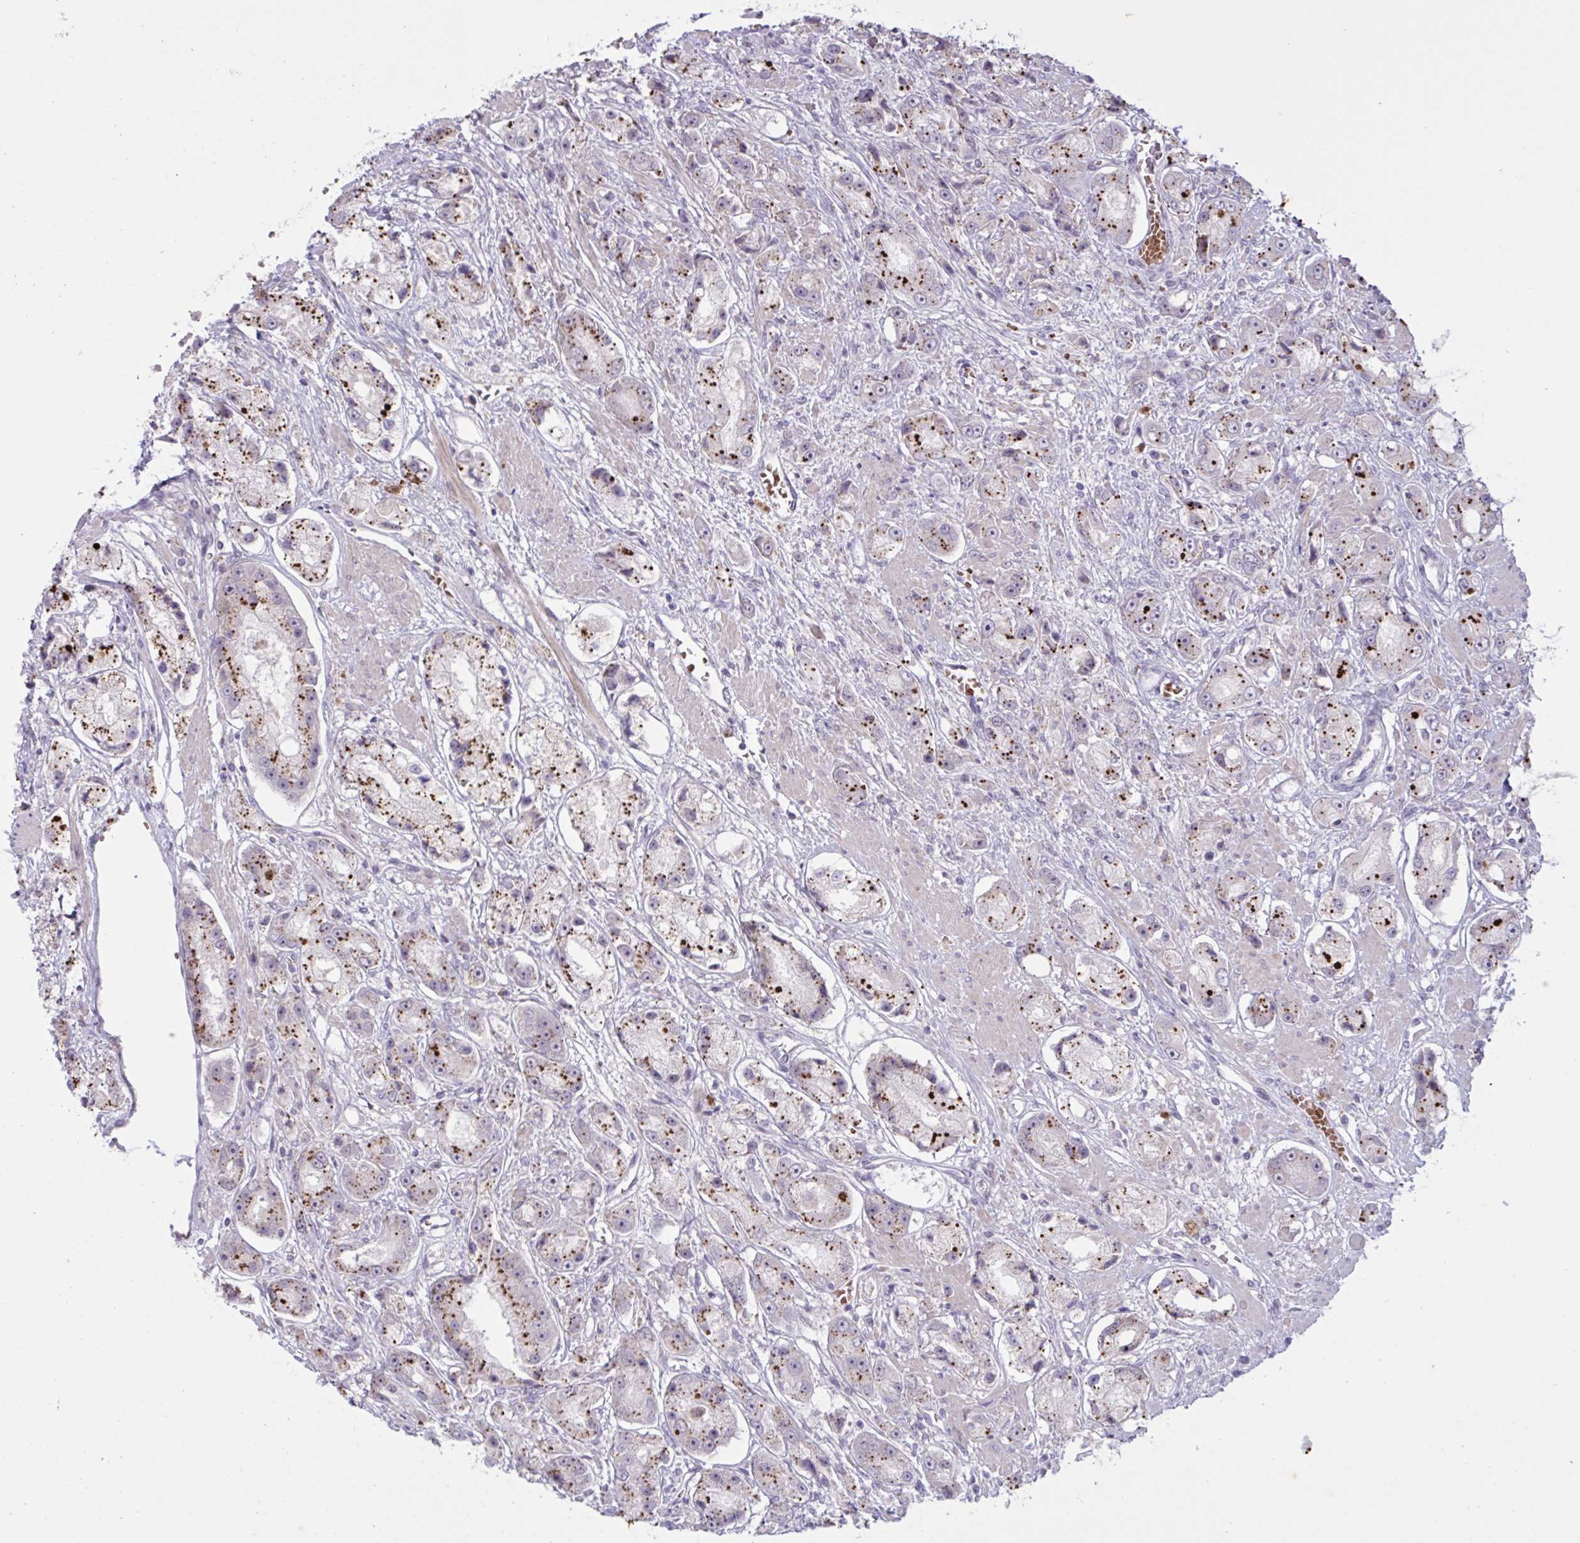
{"staining": {"intensity": "moderate", "quantity": ">75%", "location": "cytoplasmic/membranous"}, "tissue": "prostate cancer", "cell_type": "Tumor cells", "image_type": "cancer", "snomed": [{"axis": "morphology", "description": "Adenocarcinoma, High grade"}, {"axis": "topography", "description": "Prostate"}], "caption": "Immunohistochemical staining of prostate cancer (adenocarcinoma (high-grade)) demonstrates medium levels of moderate cytoplasmic/membranous staining in approximately >75% of tumor cells.", "gene": "RFPL4B", "patient": {"sex": "male", "age": 67}}